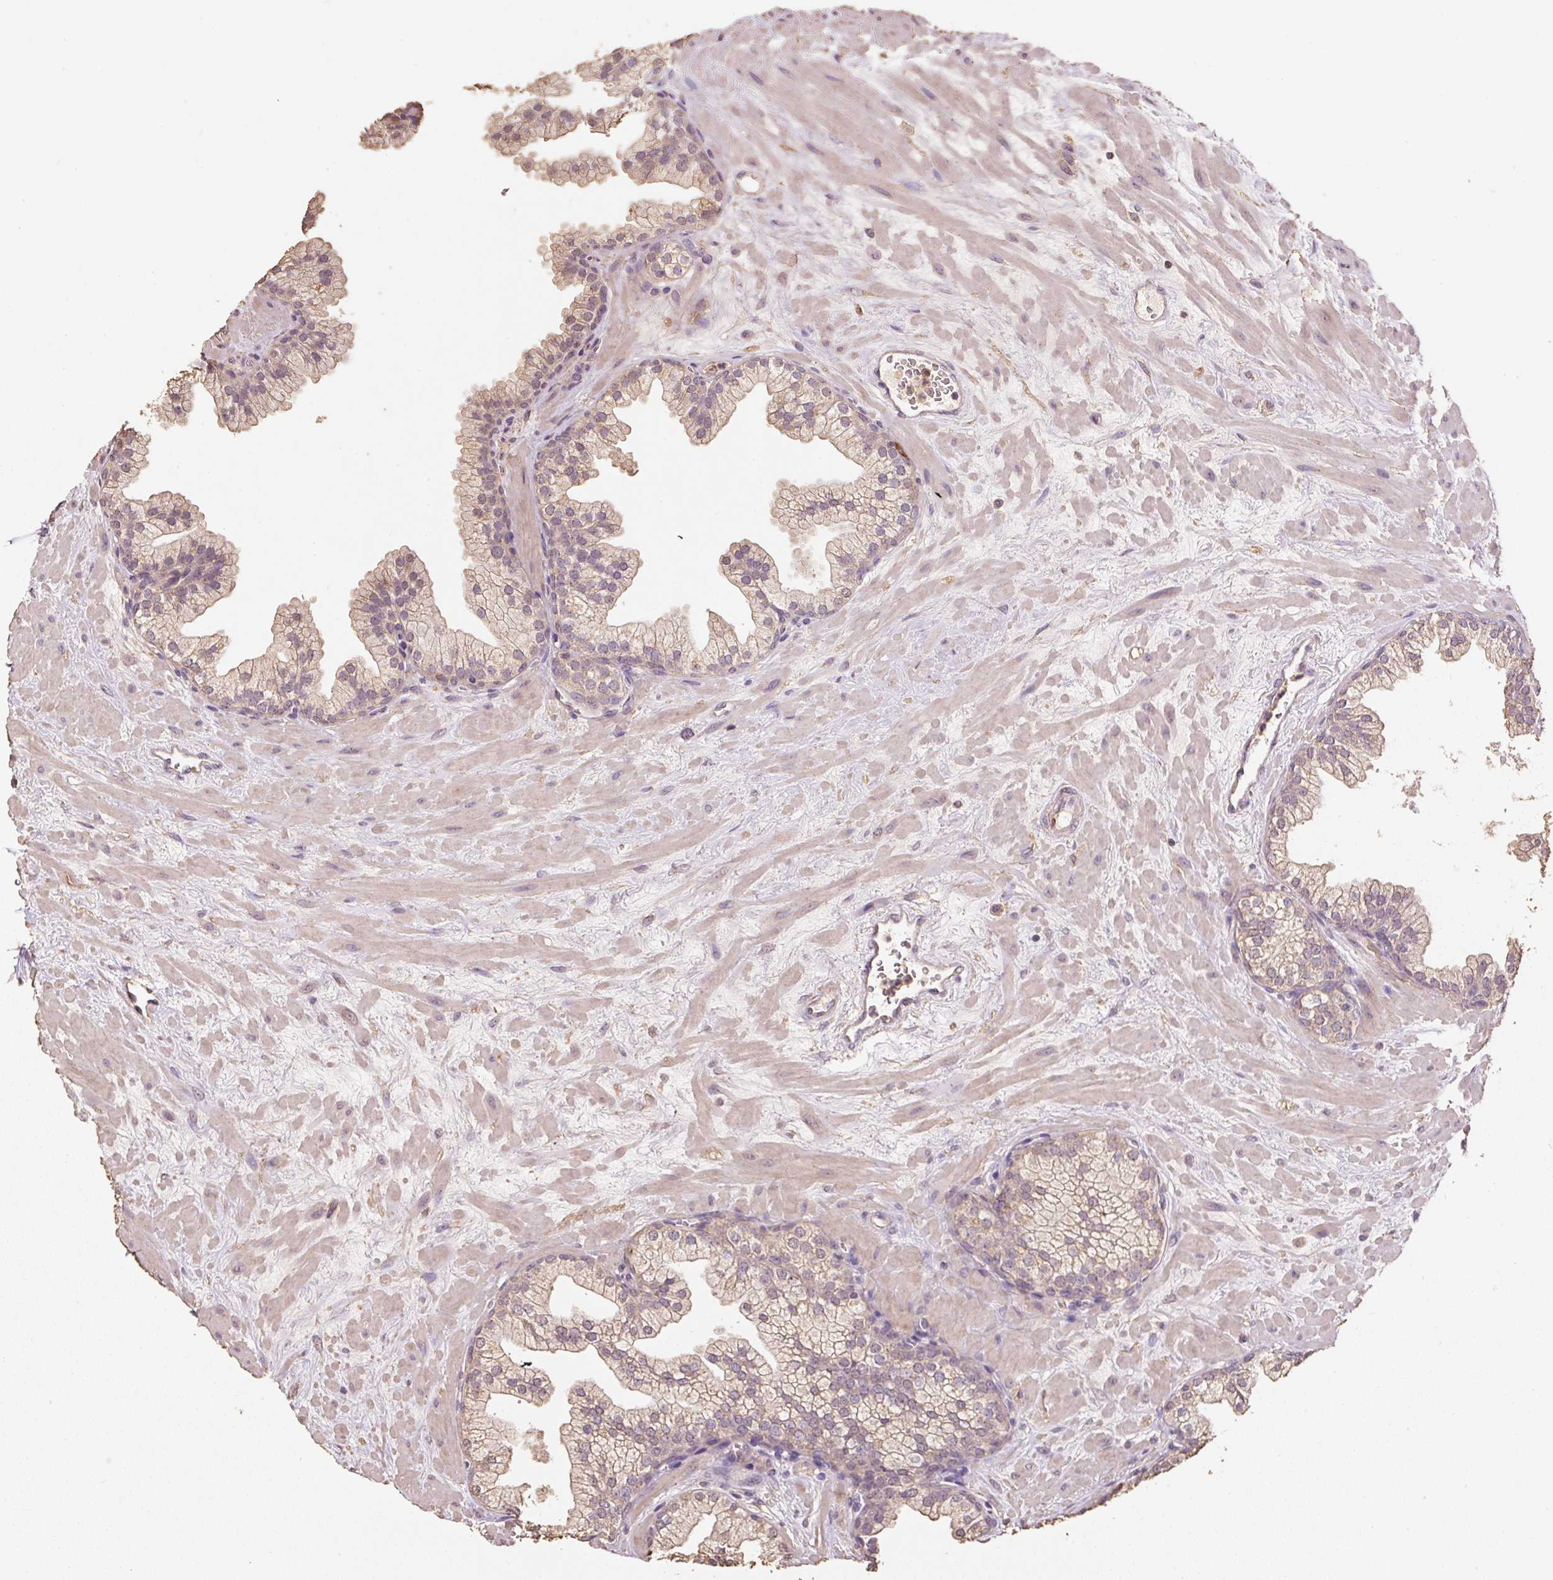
{"staining": {"intensity": "weak", "quantity": ">75%", "location": "cytoplasmic/membranous"}, "tissue": "prostate", "cell_type": "Glandular cells", "image_type": "normal", "snomed": [{"axis": "morphology", "description": "Normal tissue, NOS"}, {"axis": "topography", "description": "Prostate"}, {"axis": "topography", "description": "Peripheral nerve tissue"}], "caption": "High-magnification brightfield microscopy of benign prostate stained with DAB (brown) and counterstained with hematoxylin (blue). glandular cells exhibit weak cytoplasmic/membranous staining is present in about>75% of cells.", "gene": "HERC2", "patient": {"sex": "male", "age": 61}}